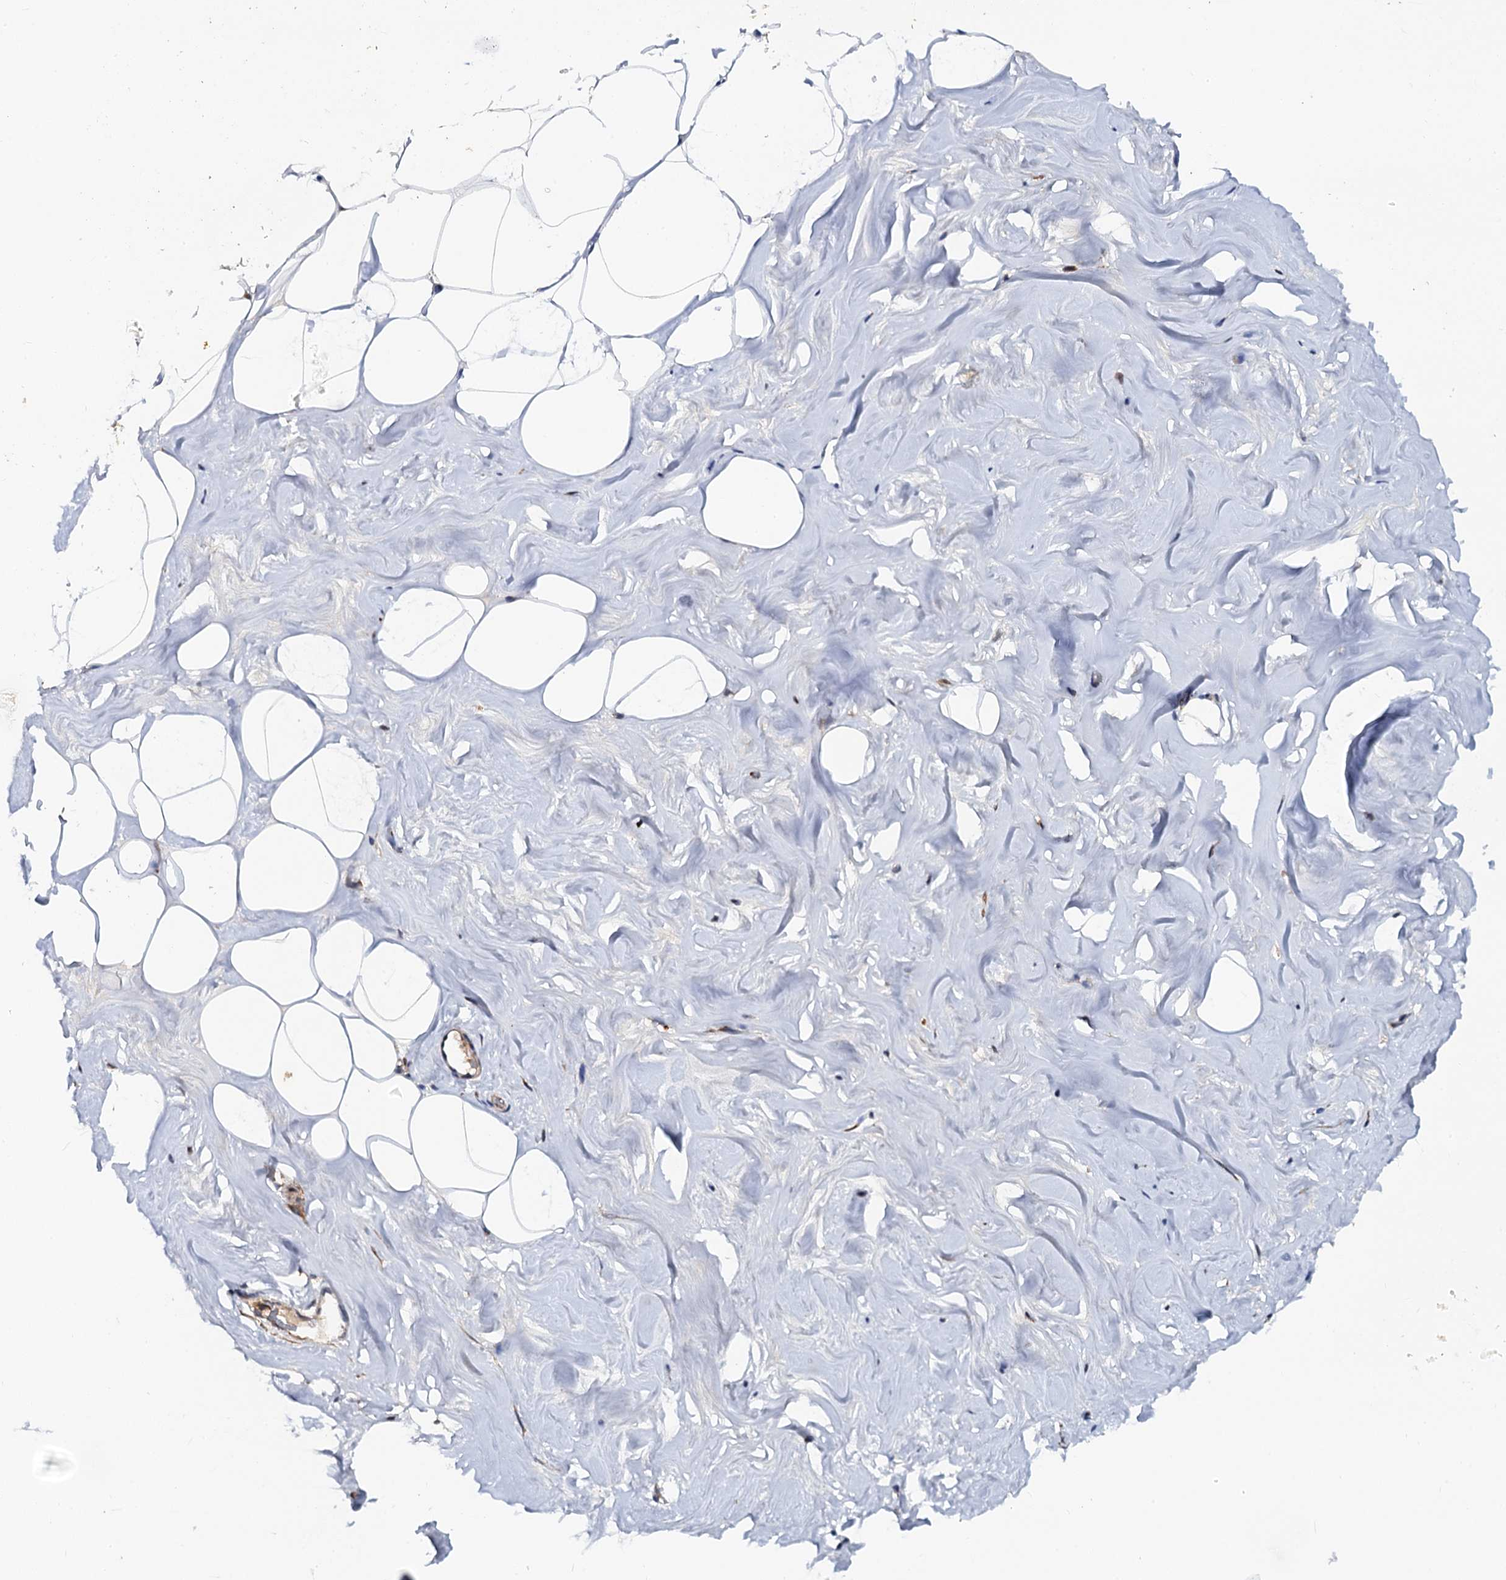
{"staining": {"intensity": "weak", "quantity": "25%-75%", "location": "cytoplasmic/membranous"}, "tissue": "adipose tissue", "cell_type": "Adipocytes", "image_type": "normal", "snomed": [{"axis": "morphology", "description": "Normal tissue, NOS"}, {"axis": "morphology", "description": "Fibrosis, NOS"}, {"axis": "topography", "description": "Breast"}, {"axis": "topography", "description": "Adipose tissue"}], "caption": "Adipose tissue was stained to show a protein in brown. There is low levels of weak cytoplasmic/membranous expression in approximately 25%-75% of adipocytes. (DAB (3,3'-diaminobenzidine) IHC with brightfield microscopy, high magnification).", "gene": "MIER2", "patient": {"sex": "female", "age": 39}}